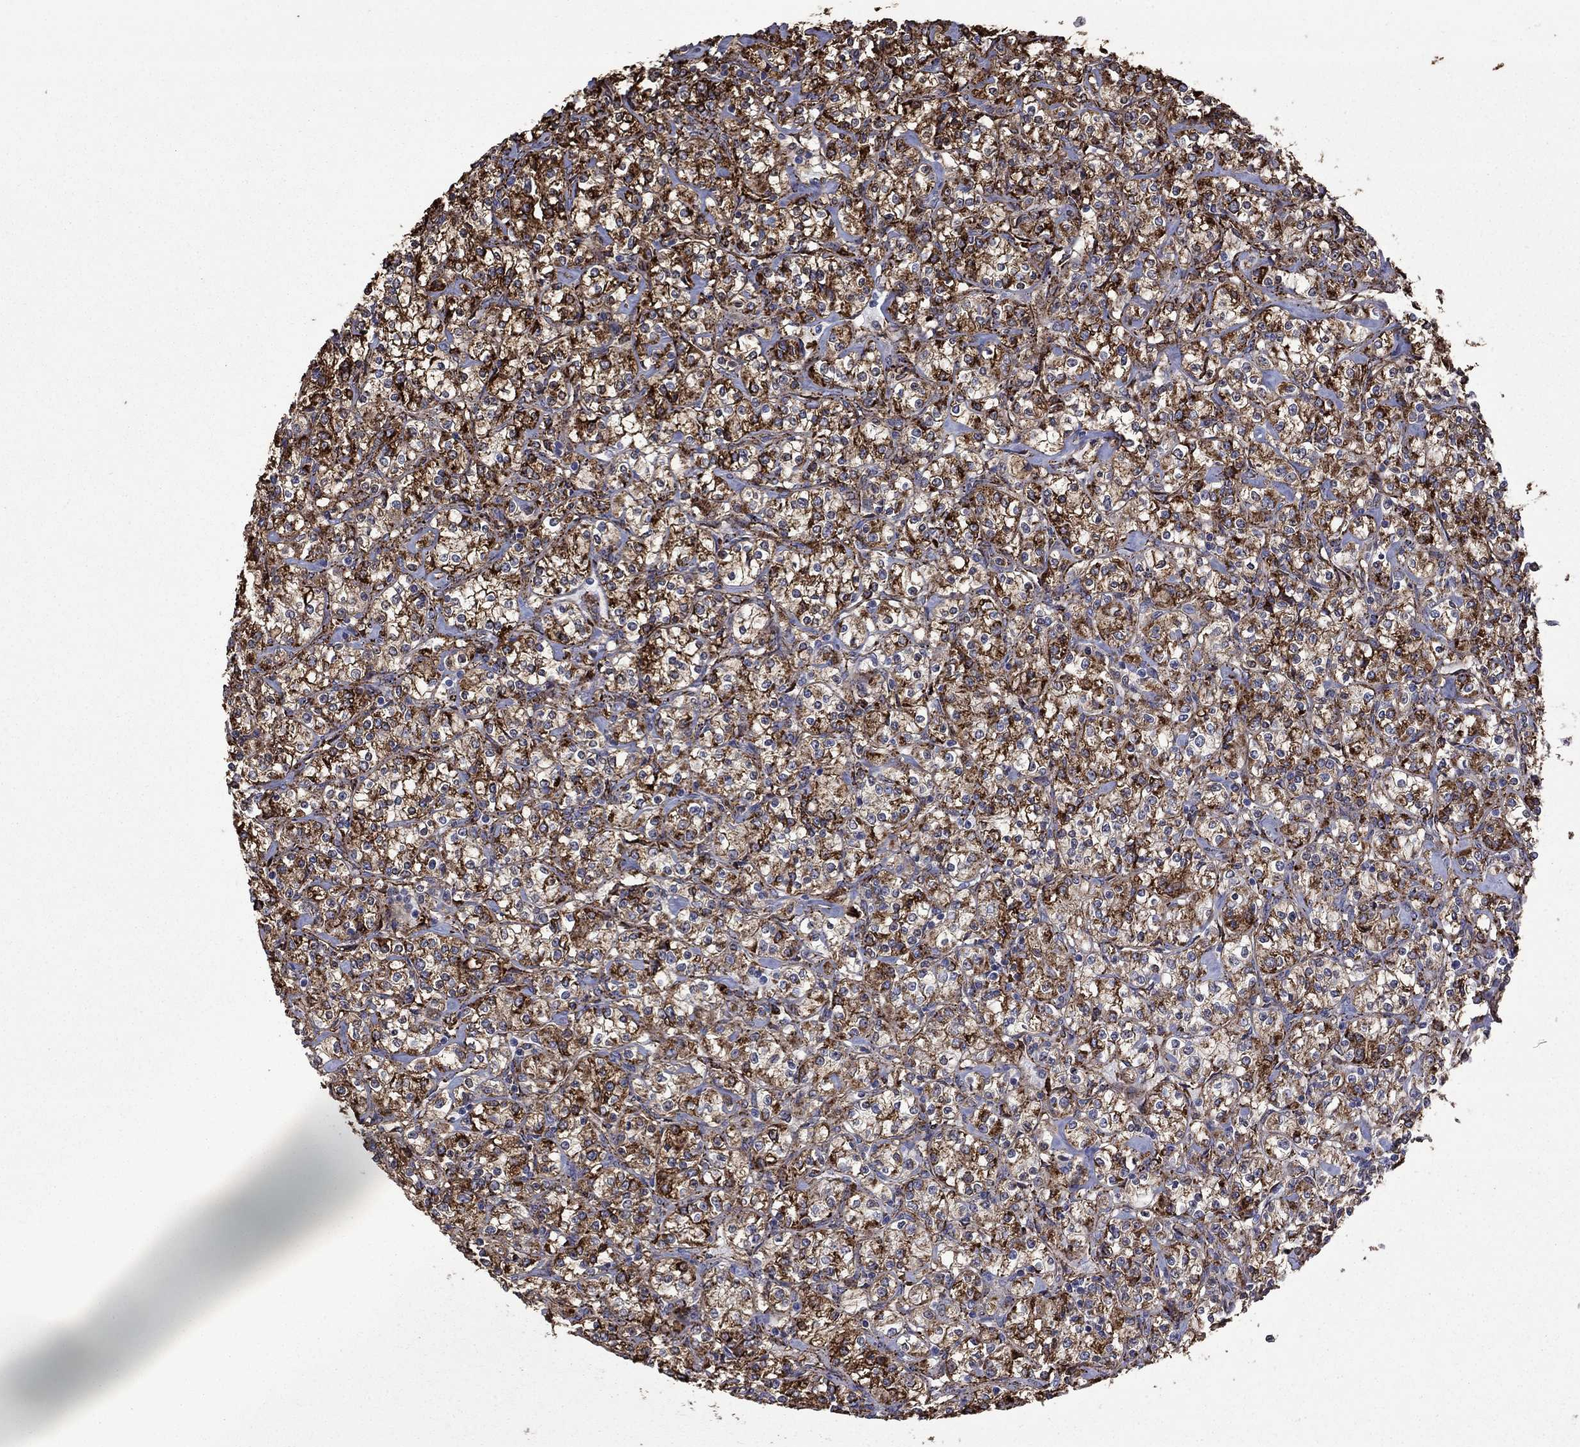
{"staining": {"intensity": "strong", "quantity": ">75%", "location": "cytoplasmic/membranous"}, "tissue": "renal cancer", "cell_type": "Tumor cells", "image_type": "cancer", "snomed": [{"axis": "morphology", "description": "Adenocarcinoma, NOS"}, {"axis": "topography", "description": "Kidney"}], "caption": "Tumor cells show strong cytoplasmic/membranous staining in about >75% of cells in adenocarcinoma (renal).", "gene": "PLAU", "patient": {"sex": "male", "age": 77}}